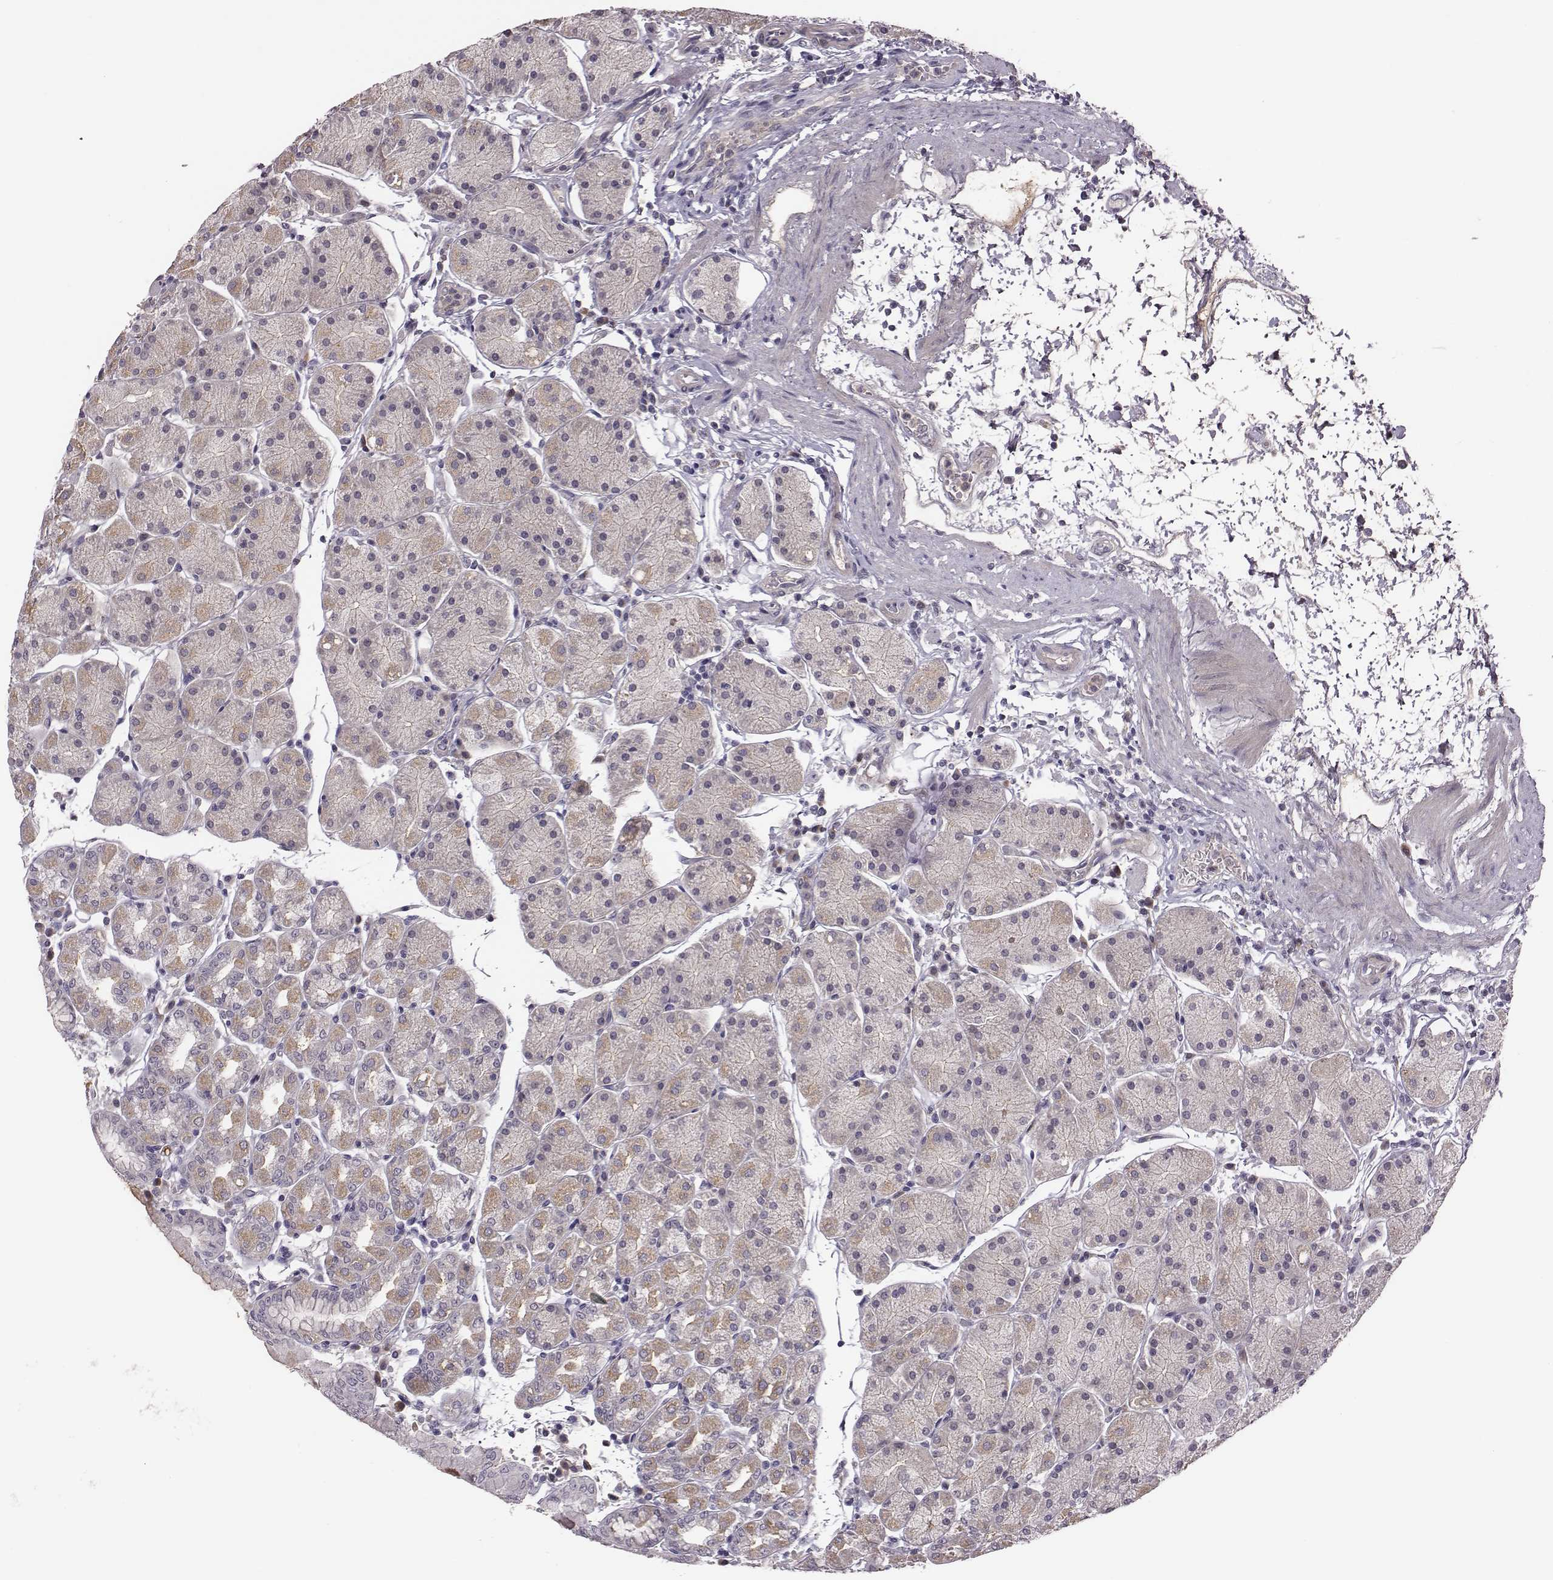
{"staining": {"intensity": "weak", "quantity": "<25%", "location": "cytoplasmic/membranous"}, "tissue": "stomach", "cell_type": "Glandular cells", "image_type": "normal", "snomed": [{"axis": "morphology", "description": "Normal tissue, NOS"}, {"axis": "topography", "description": "Stomach"}], "caption": "An IHC image of benign stomach is shown. There is no staining in glandular cells of stomach.", "gene": "KMO", "patient": {"sex": "male", "age": 54}}